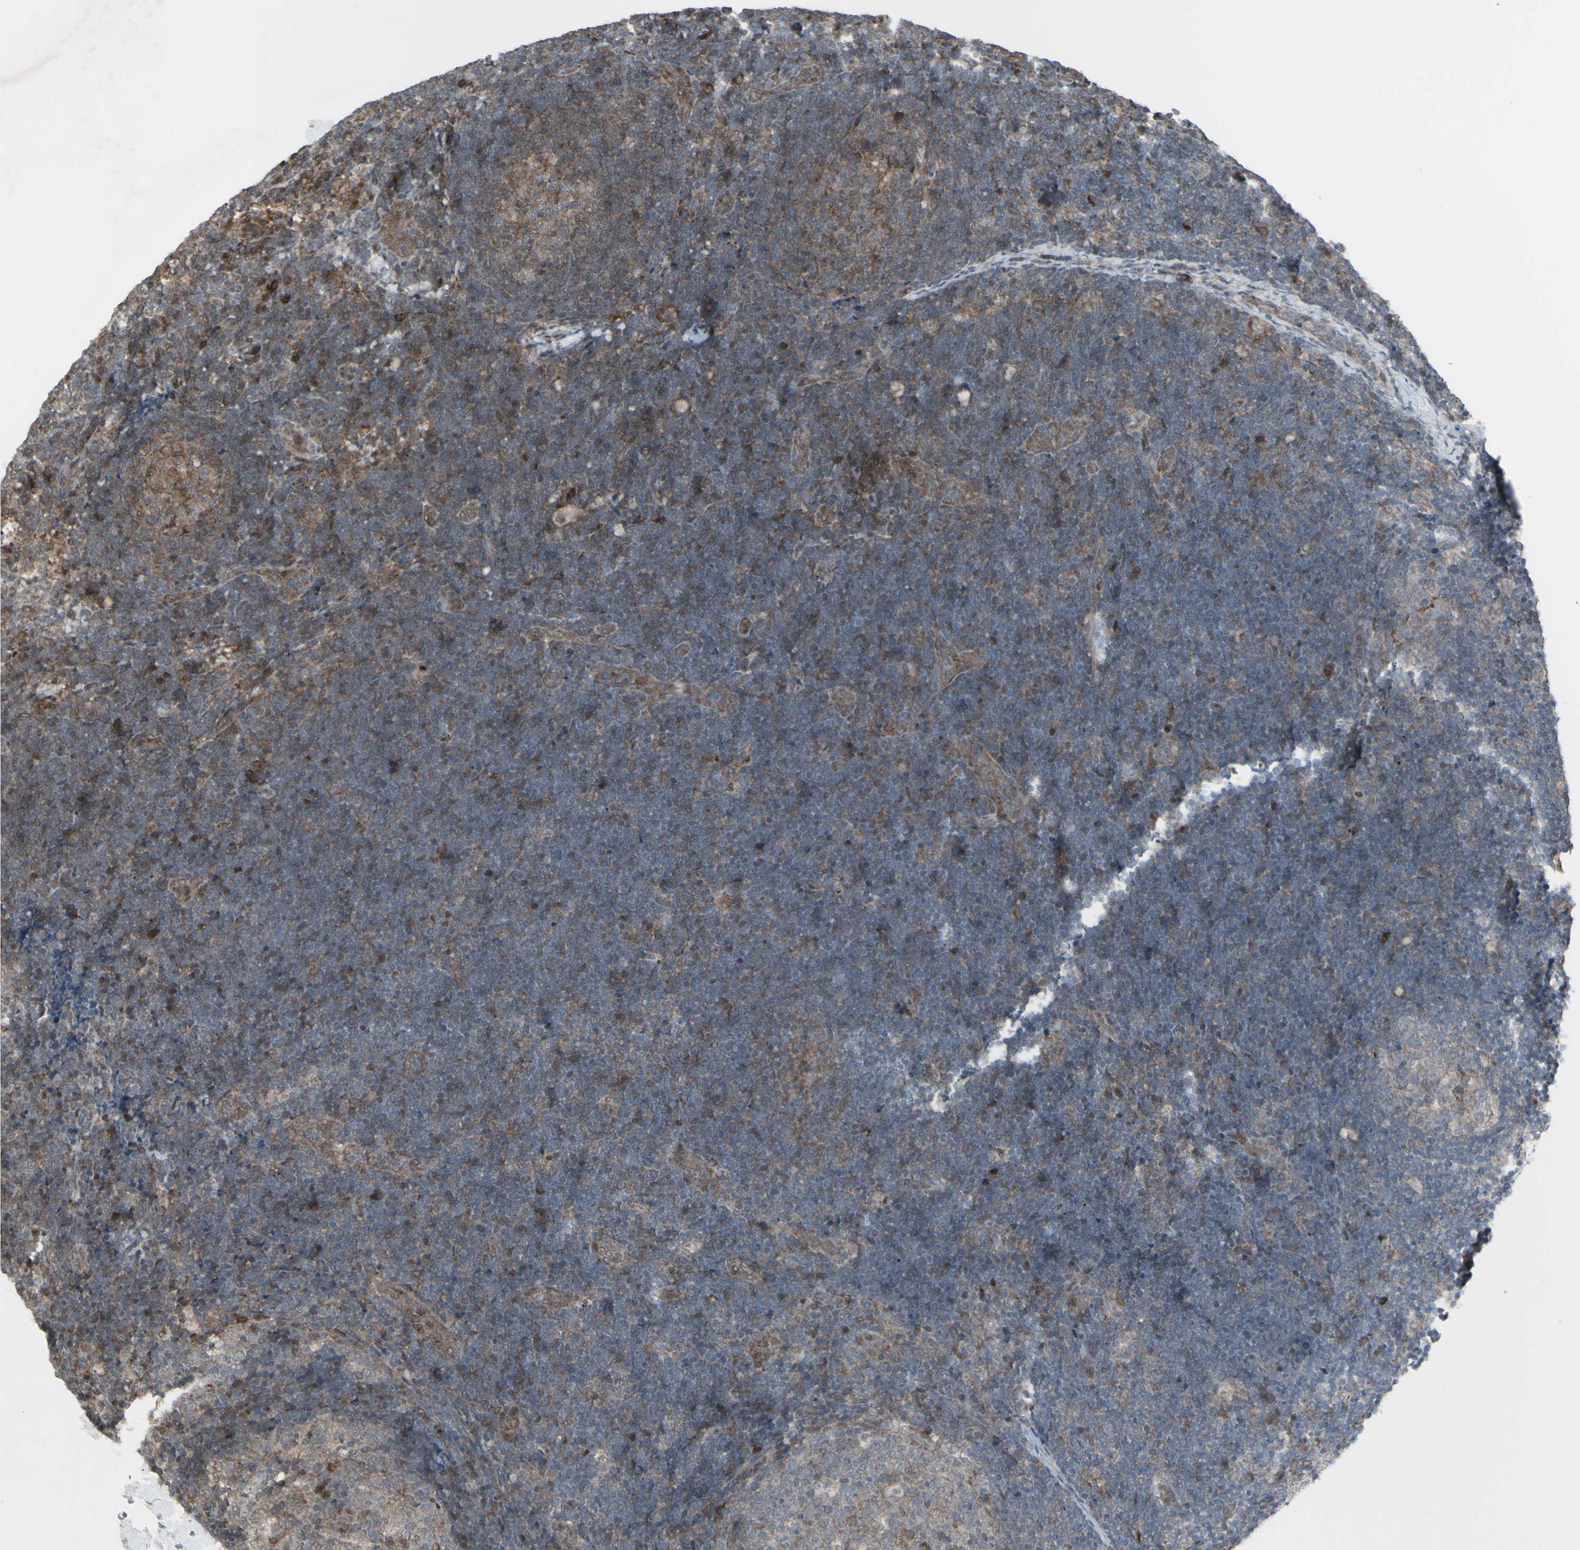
{"staining": {"intensity": "strong", "quantity": "<25%", "location": "cytoplasmic/membranous"}, "tissue": "lymph node", "cell_type": "Germinal center cells", "image_type": "normal", "snomed": [{"axis": "morphology", "description": "Normal tissue, NOS"}, {"axis": "topography", "description": "Lymph node"}], "caption": "A brown stain labels strong cytoplasmic/membranous expression of a protein in germinal center cells of benign human lymph node.", "gene": "CD33", "patient": {"sex": "female", "age": 14}}